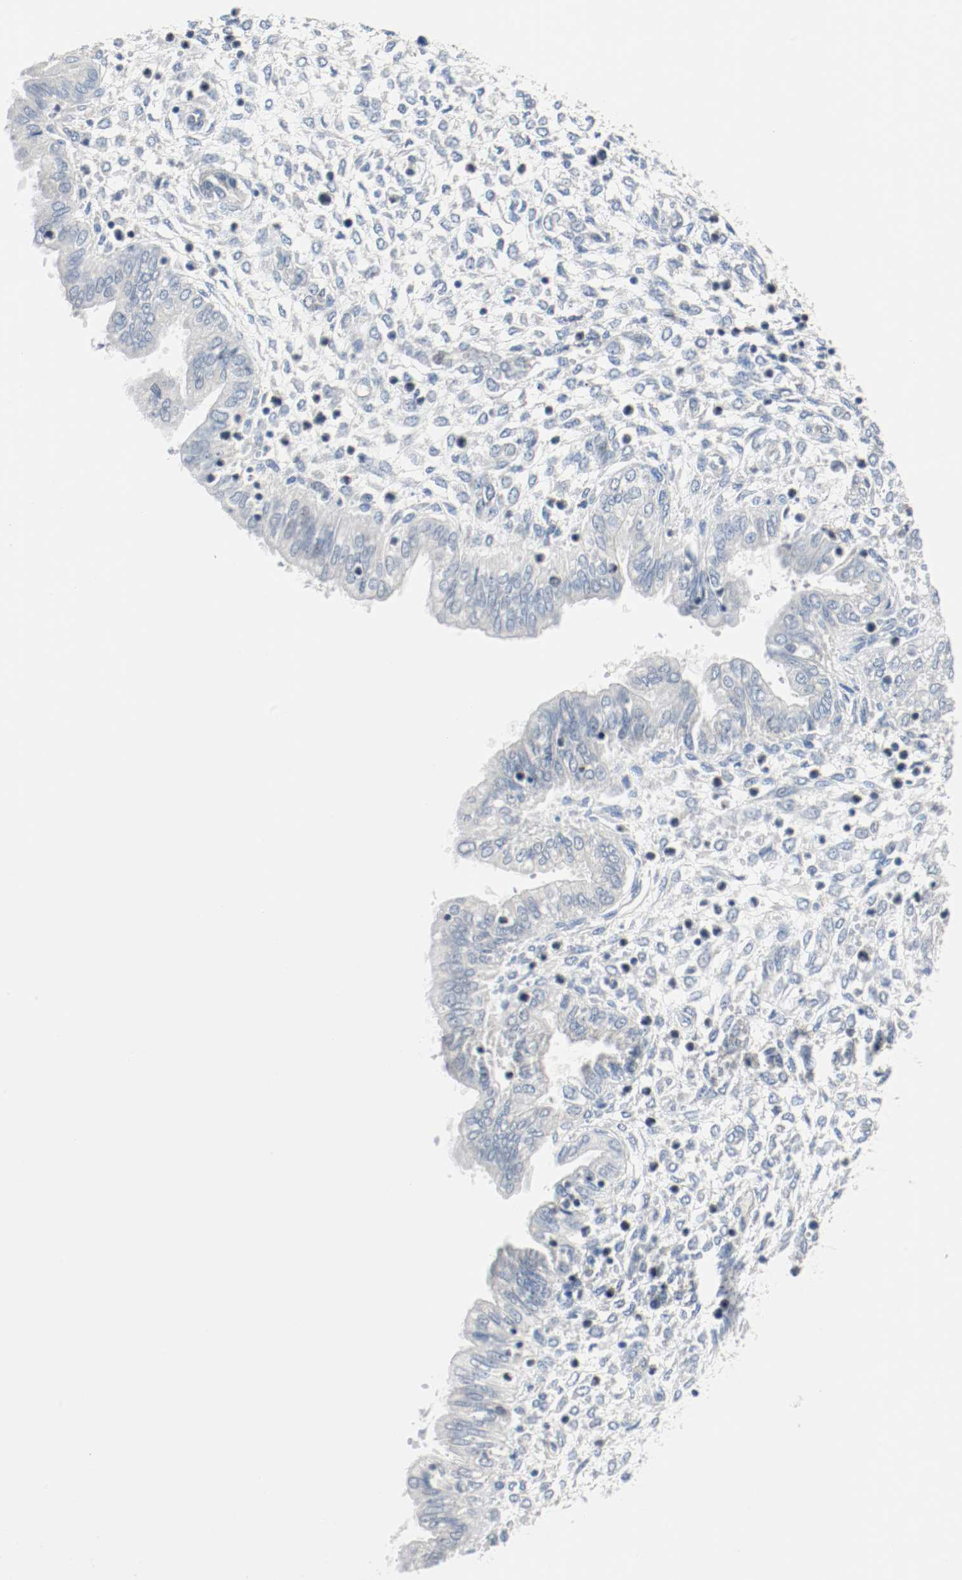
{"staining": {"intensity": "weak", "quantity": "<25%", "location": "nuclear"}, "tissue": "endometrium", "cell_type": "Cells in endometrial stroma", "image_type": "normal", "snomed": [{"axis": "morphology", "description": "Normal tissue, NOS"}, {"axis": "topography", "description": "Endometrium"}], "caption": "Protein analysis of benign endometrium exhibits no significant expression in cells in endometrial stroma. (Stains: DAB IHC with hematoxylin counter stain, Microscopy: brightfield microscopy at high magnification).", "gene": "ASH1L", "patient": {"sex": "female", "age": 33}}